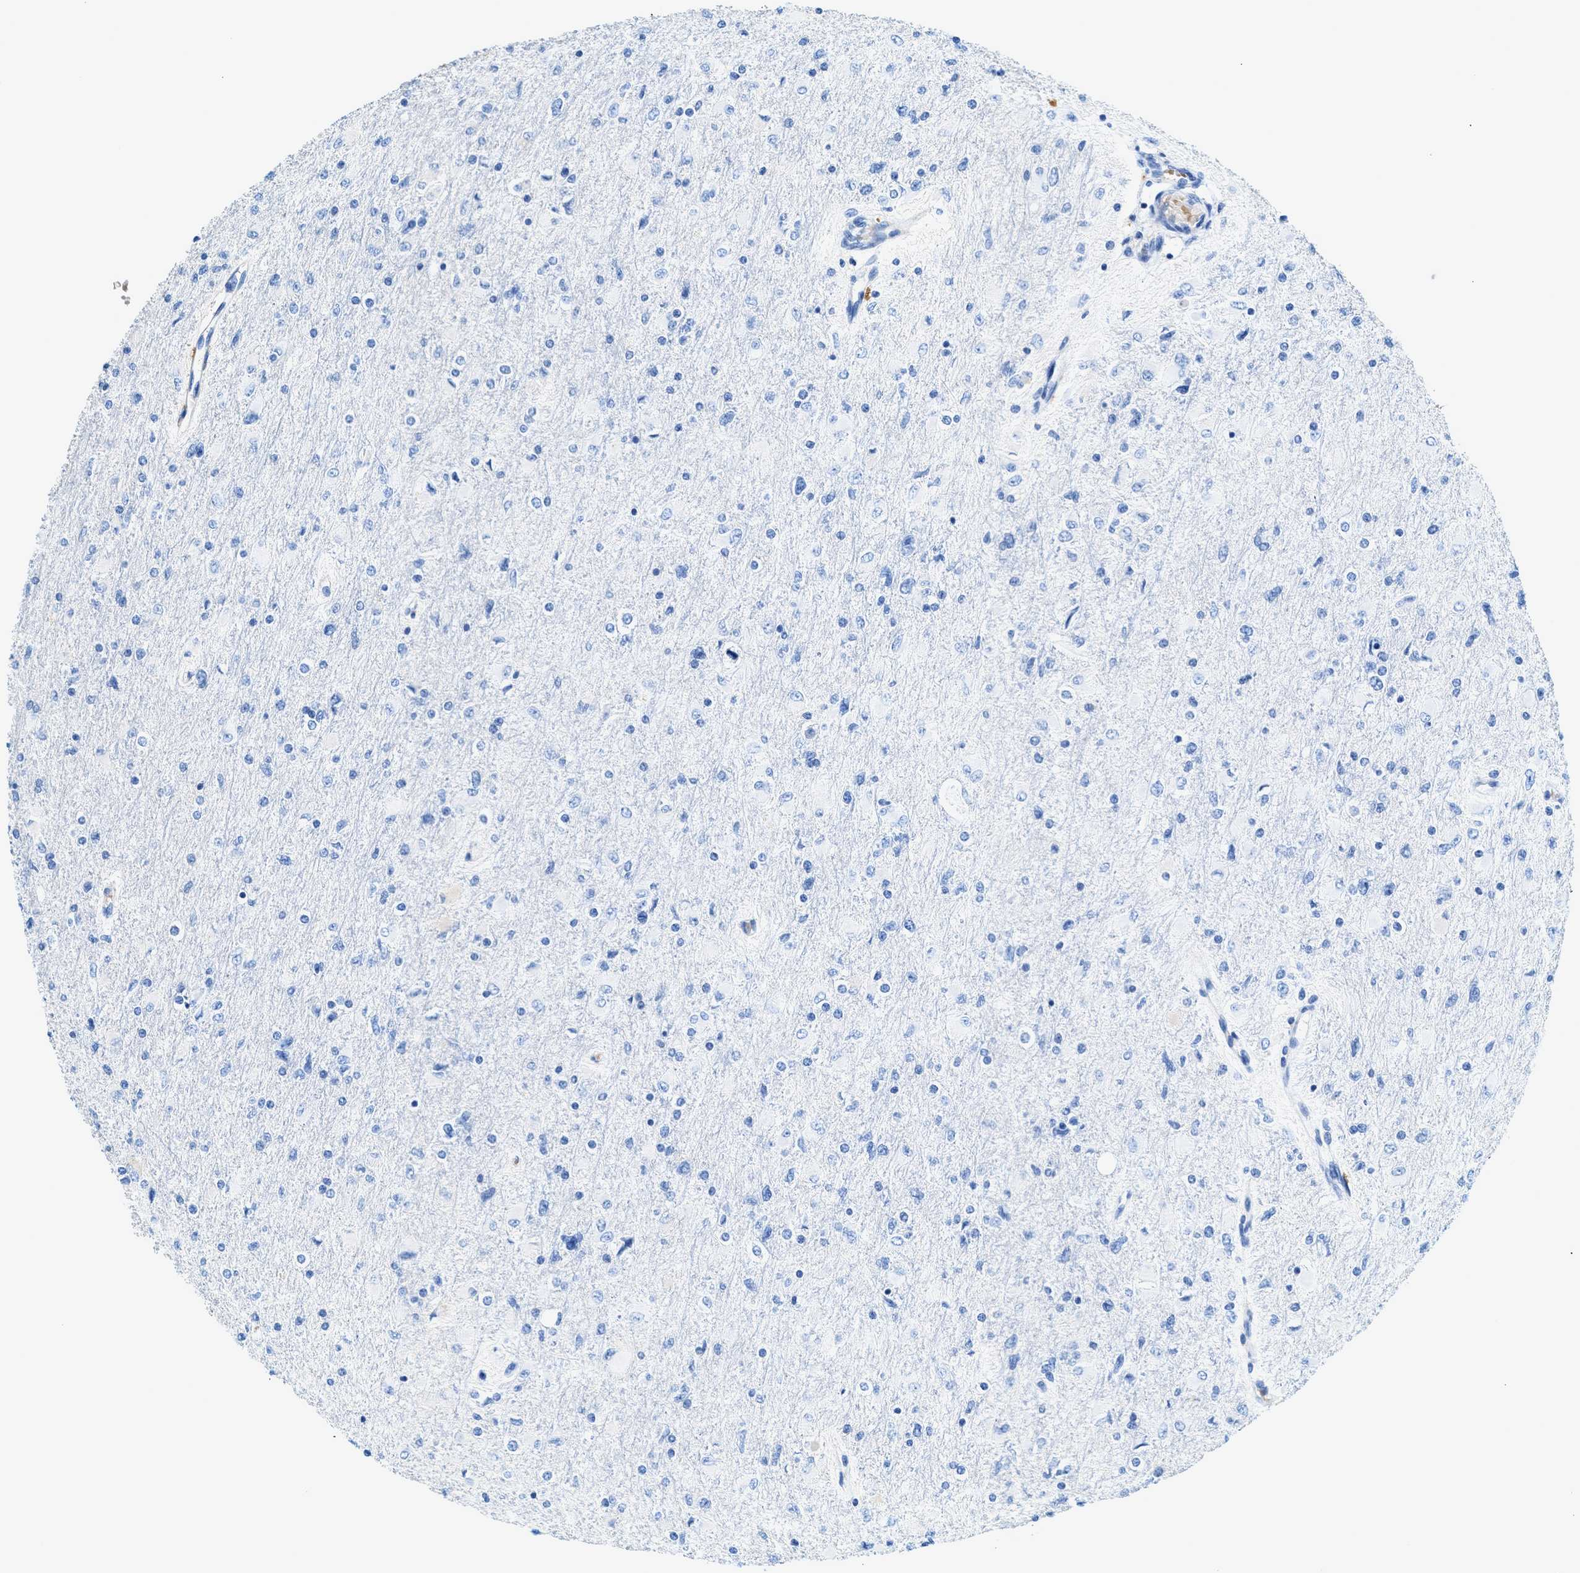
{"staining": {"intensity": "negative", "quantity": "none", "location": "none"}, "tissue": "glioma", "cell_type": "Tumor cells", "image_type": "cancer", "snomed": [{"axis": "morphology", "description": "Glioma, malignant, High grade"}, {"axis": "topography", "description": "Cerebral cortex"}], "caption": "Tumor cells show no significant protein staining in glioma.", "gene": "RWDD2B", "patient": {"sex": "female", "age": 36}}